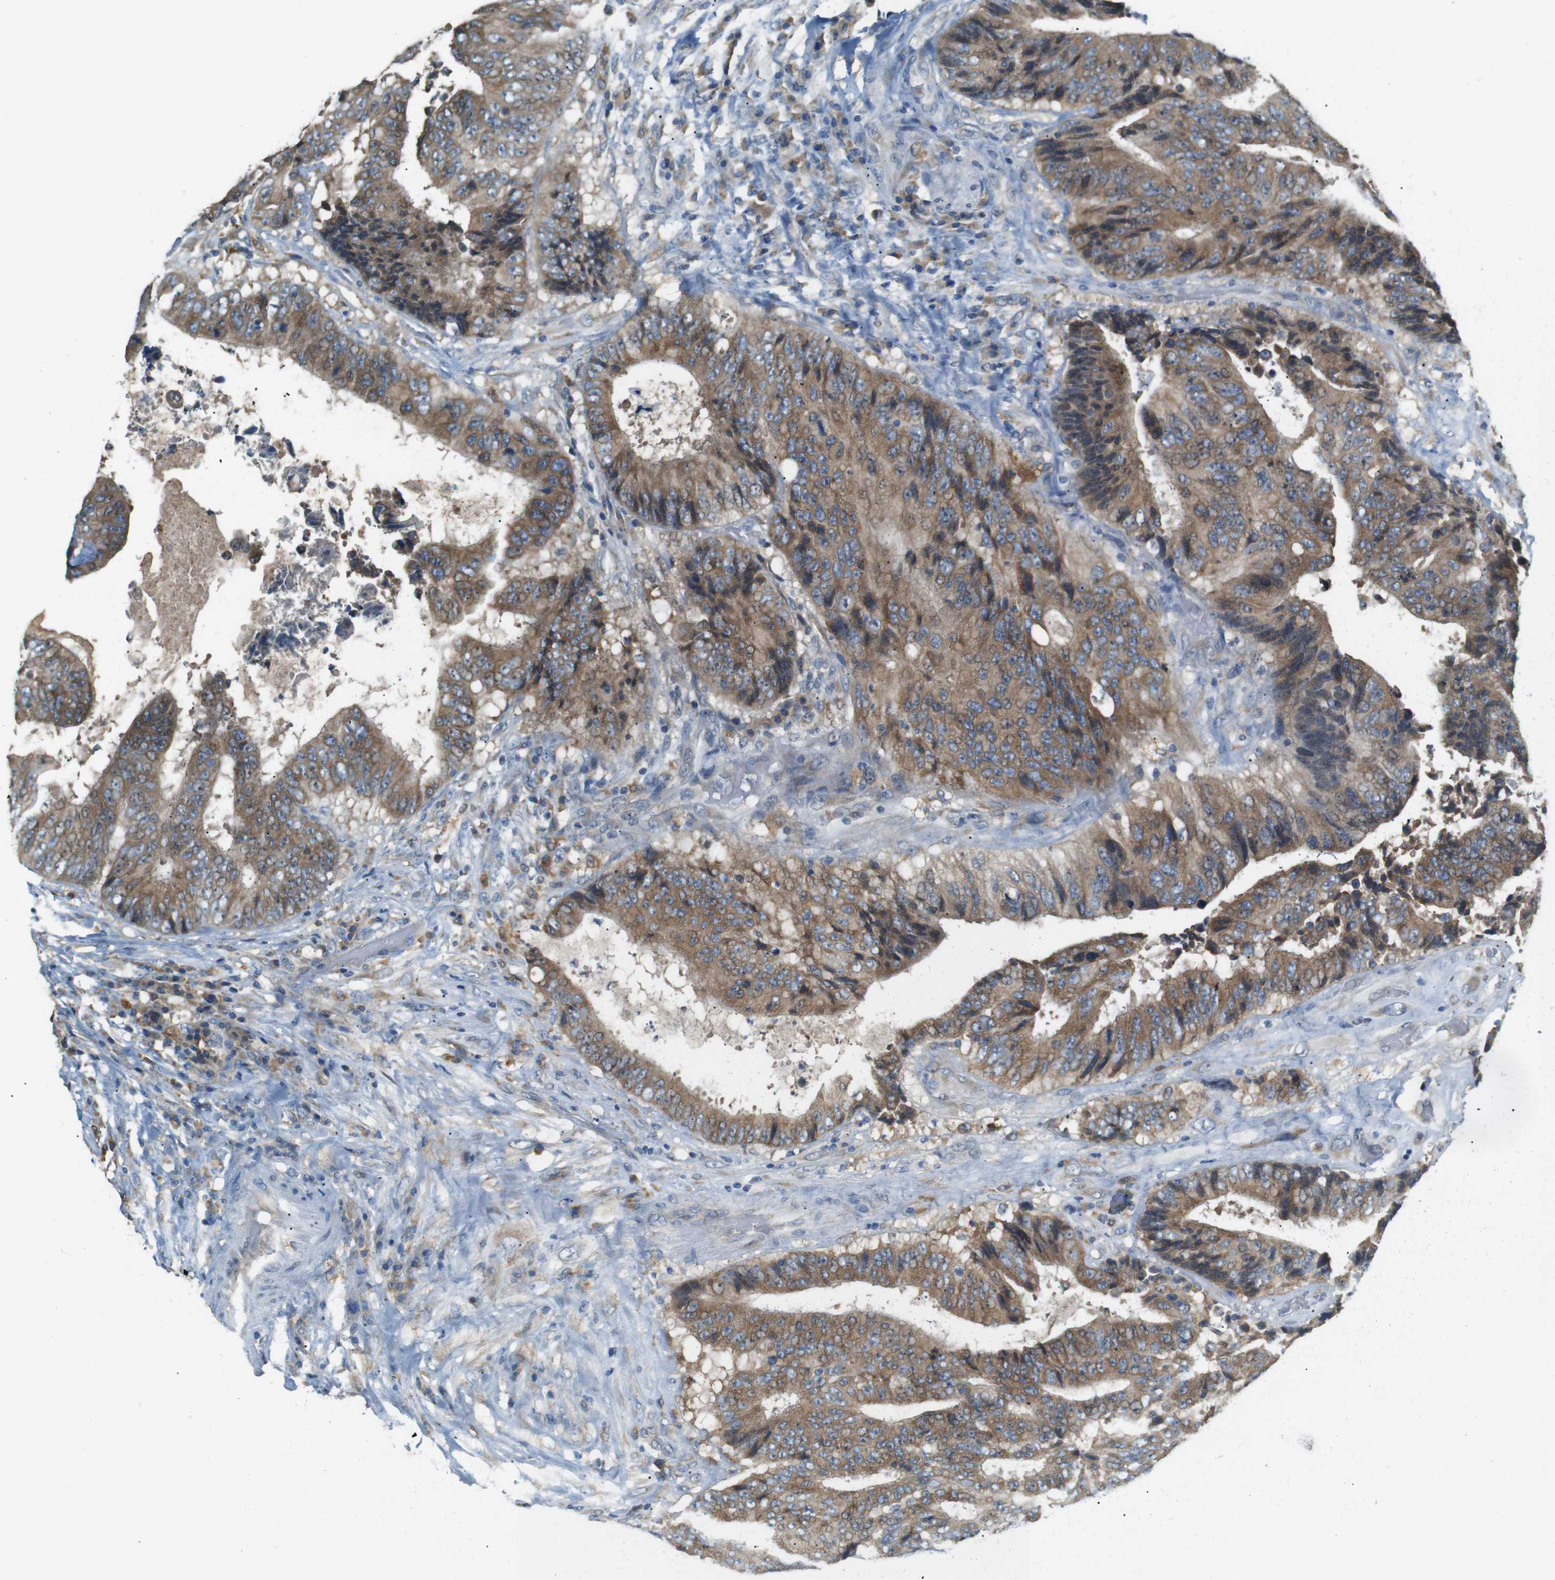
{"staining": {"intensity": "moderate", "quantity": ">75%", "location": "cytoplasmic/membranous"}, "tissue": "colorectal cancer", "cell_type": "Tumor cells", "image_type": "cancer", "snomed": [{"axis": "morphology", "description": "Adenocarcinoma, NOS"}, {"axis": "topography", "description": "Rectum"}], "caption": "The micrograph displays immunohistochemical staining of colorectal cancer (adenocarcinoma). There is moderate cytoplasmic/membranous staining is present in approximately >75% of tumor cells.", "gene": "NEBL", "patient": {"sex": "male", "age": 72}}